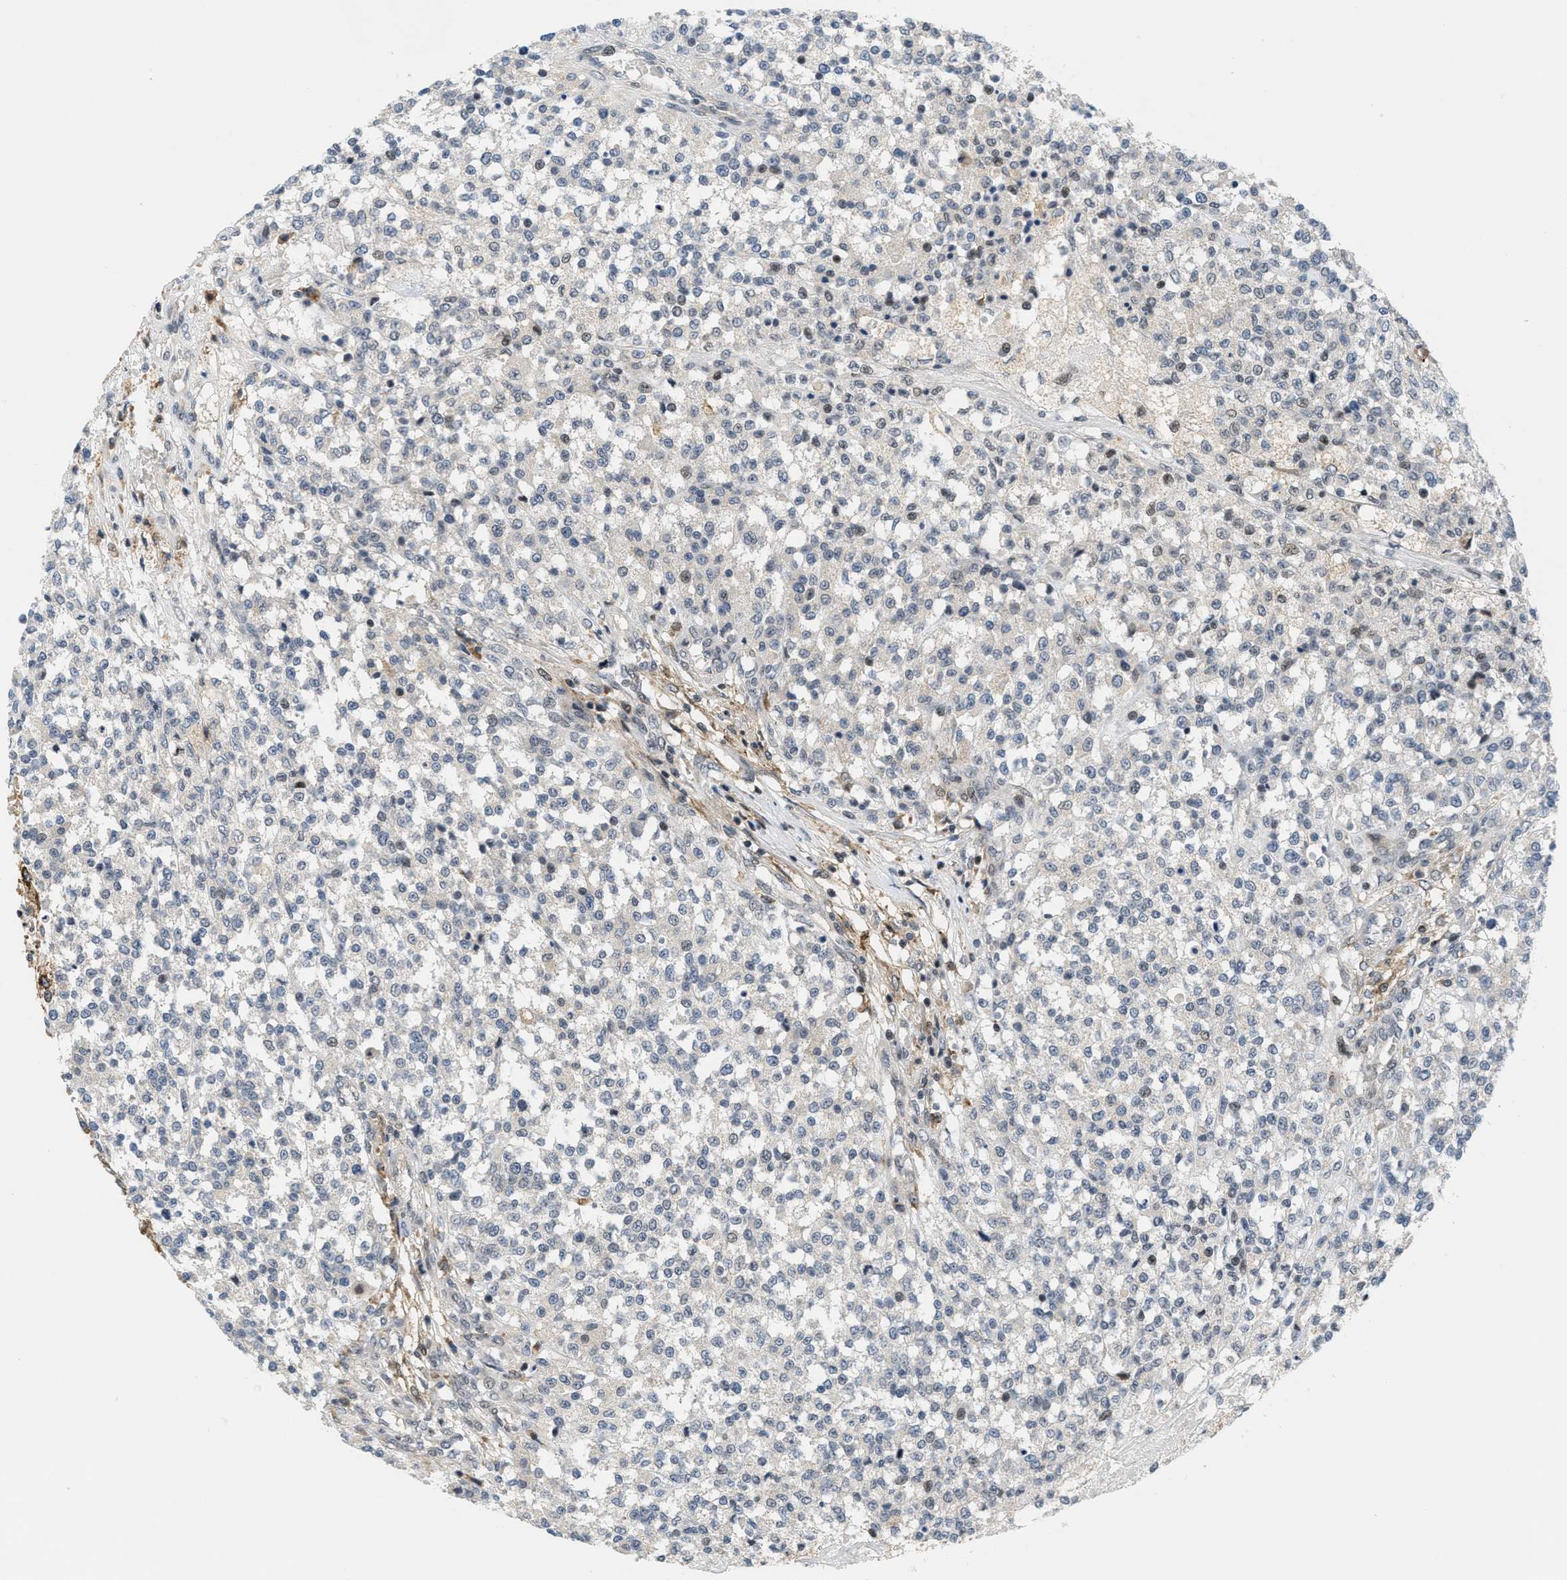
{"staining": {"intensity": "weak", "quantity": "<25%", "location": "nuclear"}, "tissue": "testis cancer", "cell_type": "Tumor cells", "image_type": "cancer", "snomed": [{"axis": "morphology", "description": "Seminoma, NOS"}, {"axis": "topography", "description": "Testis"}], "caption": "Photomicrograph shows no protein staining in tumor cells of testis cancer tissue. (Stains: DAB immunohistochemistry with hematoxylin counter stain, Microscopy: brightfield microscopy at high magnification).", "gene": "ING1", "patient": {"sex": "male", "age": 59}}